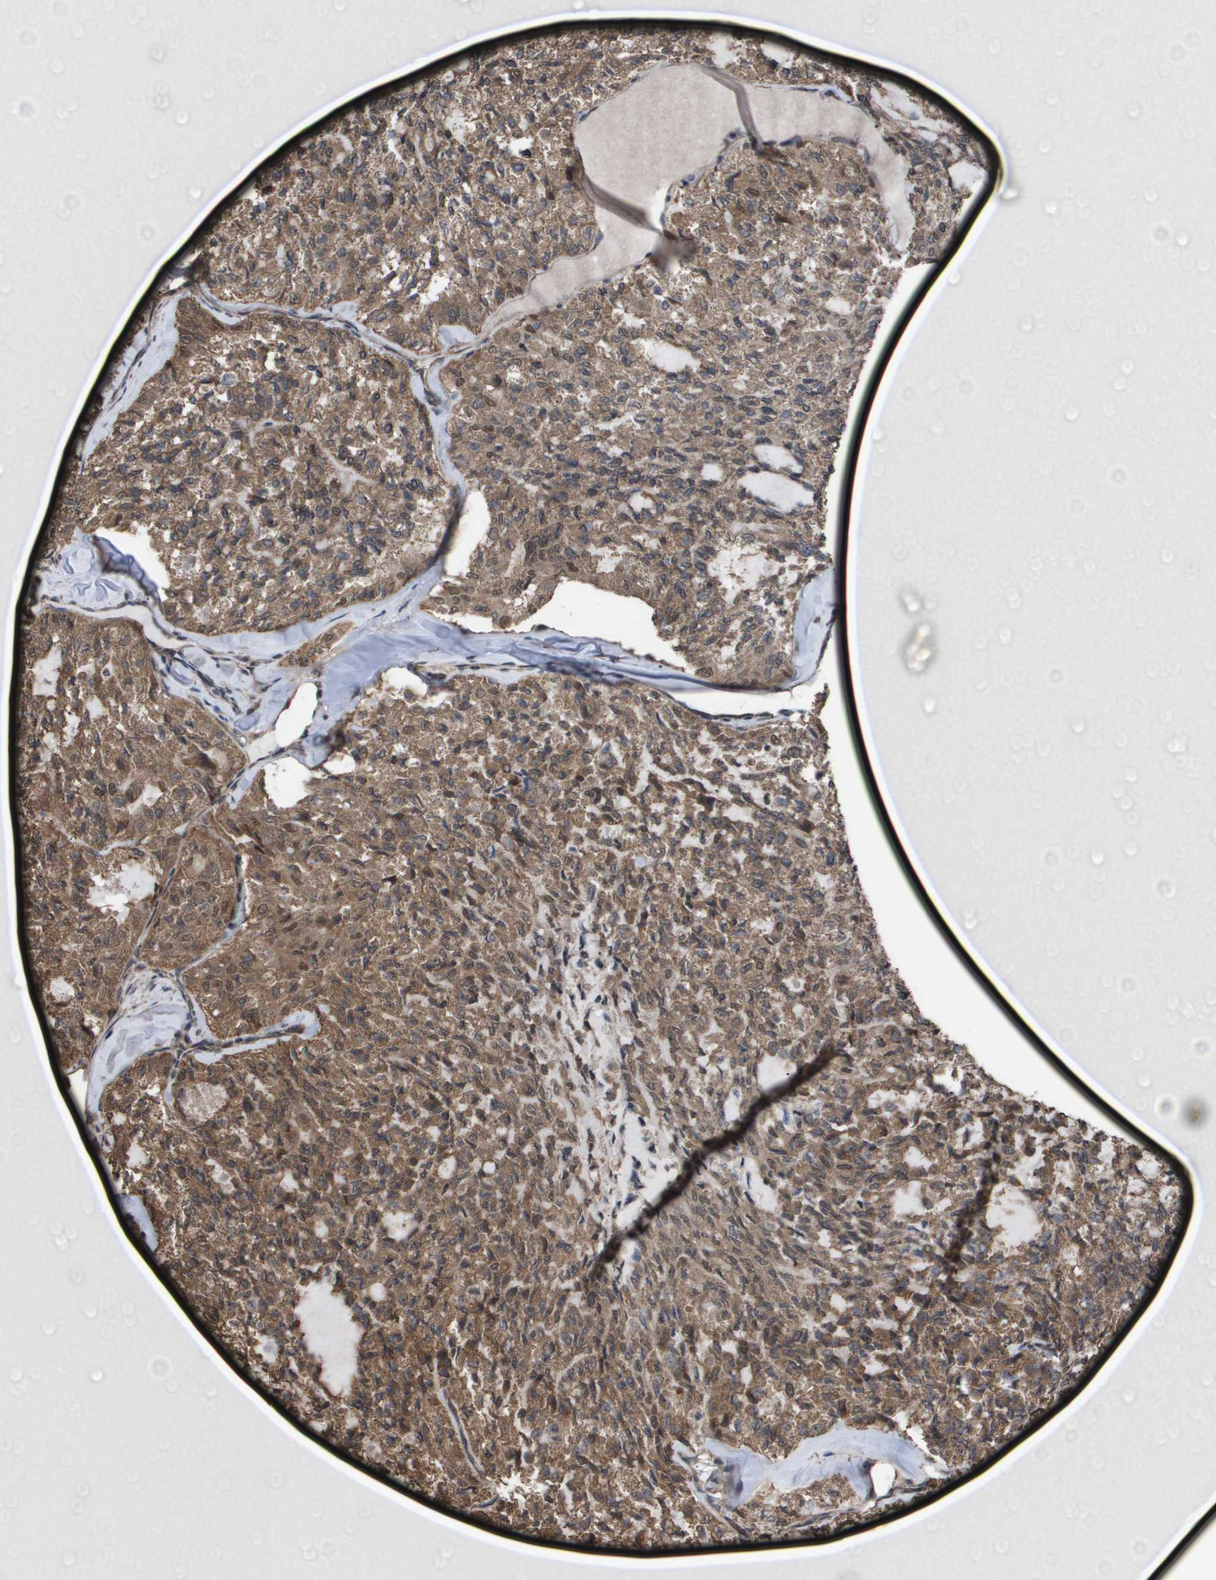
{"staining": {"intensity": "moderate", "quantity": ">75%", "location": "cytoplasmic/membranous"}, "tissue": "thyroid cancer", "cell_type": "Tumor cells", "image_type": "cancer", "snomed": [{"axis": "morphology", "description": "Follicular adenoma carcinoma, NOS"}, {"axis": "topography", "description": "Thyroid gland"}], "caption": "Moderate cytoplasmic/membranous protein positivity is appreciated in about >75% of tumor cells in thyroid follicular adenoma carcinoma.", "gene": "CUL5", "patient": {"sex": "male", "age": 75}}